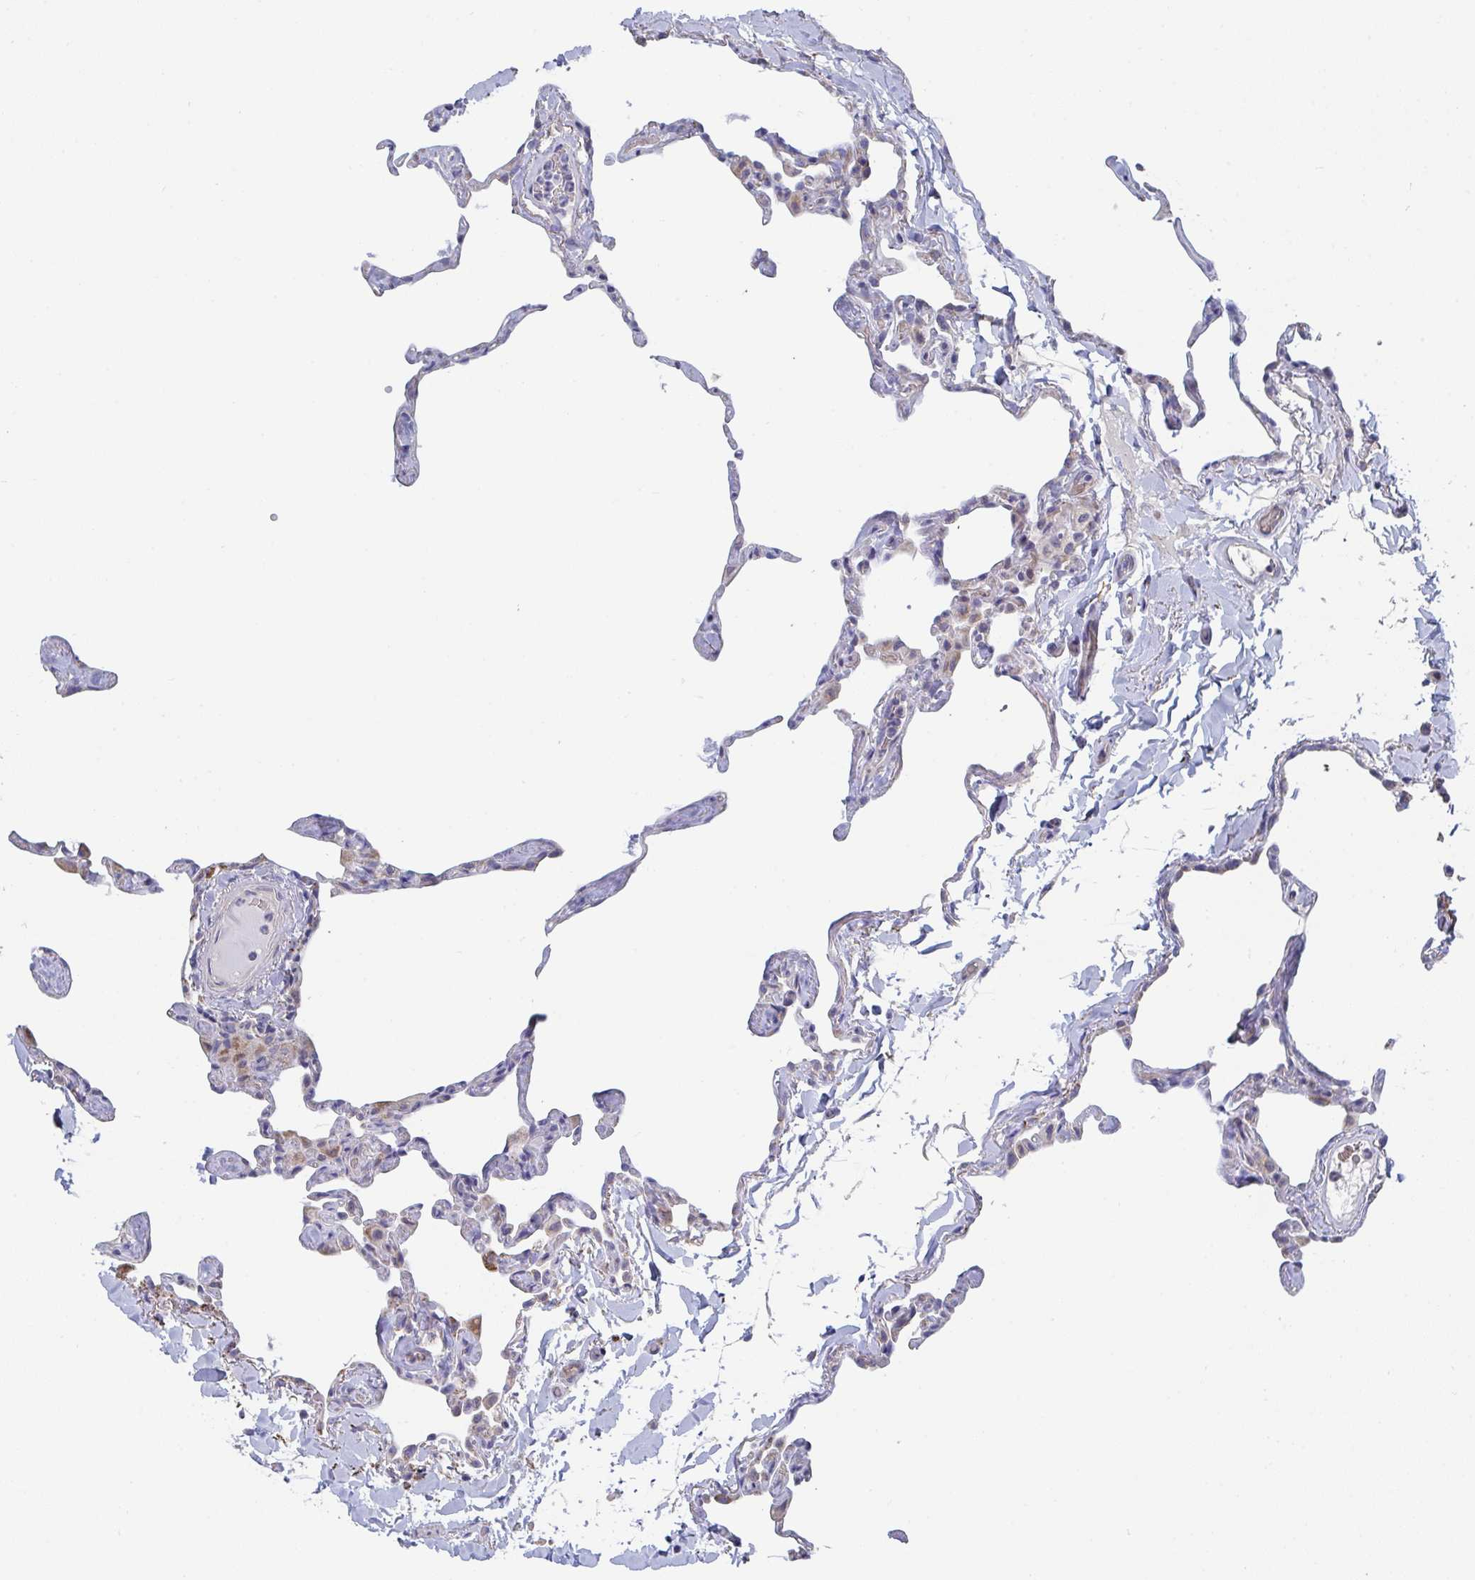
{"staining": {"intensity": "moderate", "quantity": "25%-75%", "location": "cytoplasmic/membranous"}, "tissue": "lung", "cell_type": "Alveolar cells", "image_type": "normal", "snomed": [{"axis": "morphology", "description": "Normal tissue, NOS"}, {"axis": "topography", "description": "Lung"}], "caption": "Immunohistochemistry micrograph of unremarkable lung stained for a protein (brown), which shows medium levels of moderate cytoplasmic/membranous positivity in approximately 25%-75% of alveolar cells.", "gene": "FAM156A", "patient": {"sex": "male", "age": 65}}